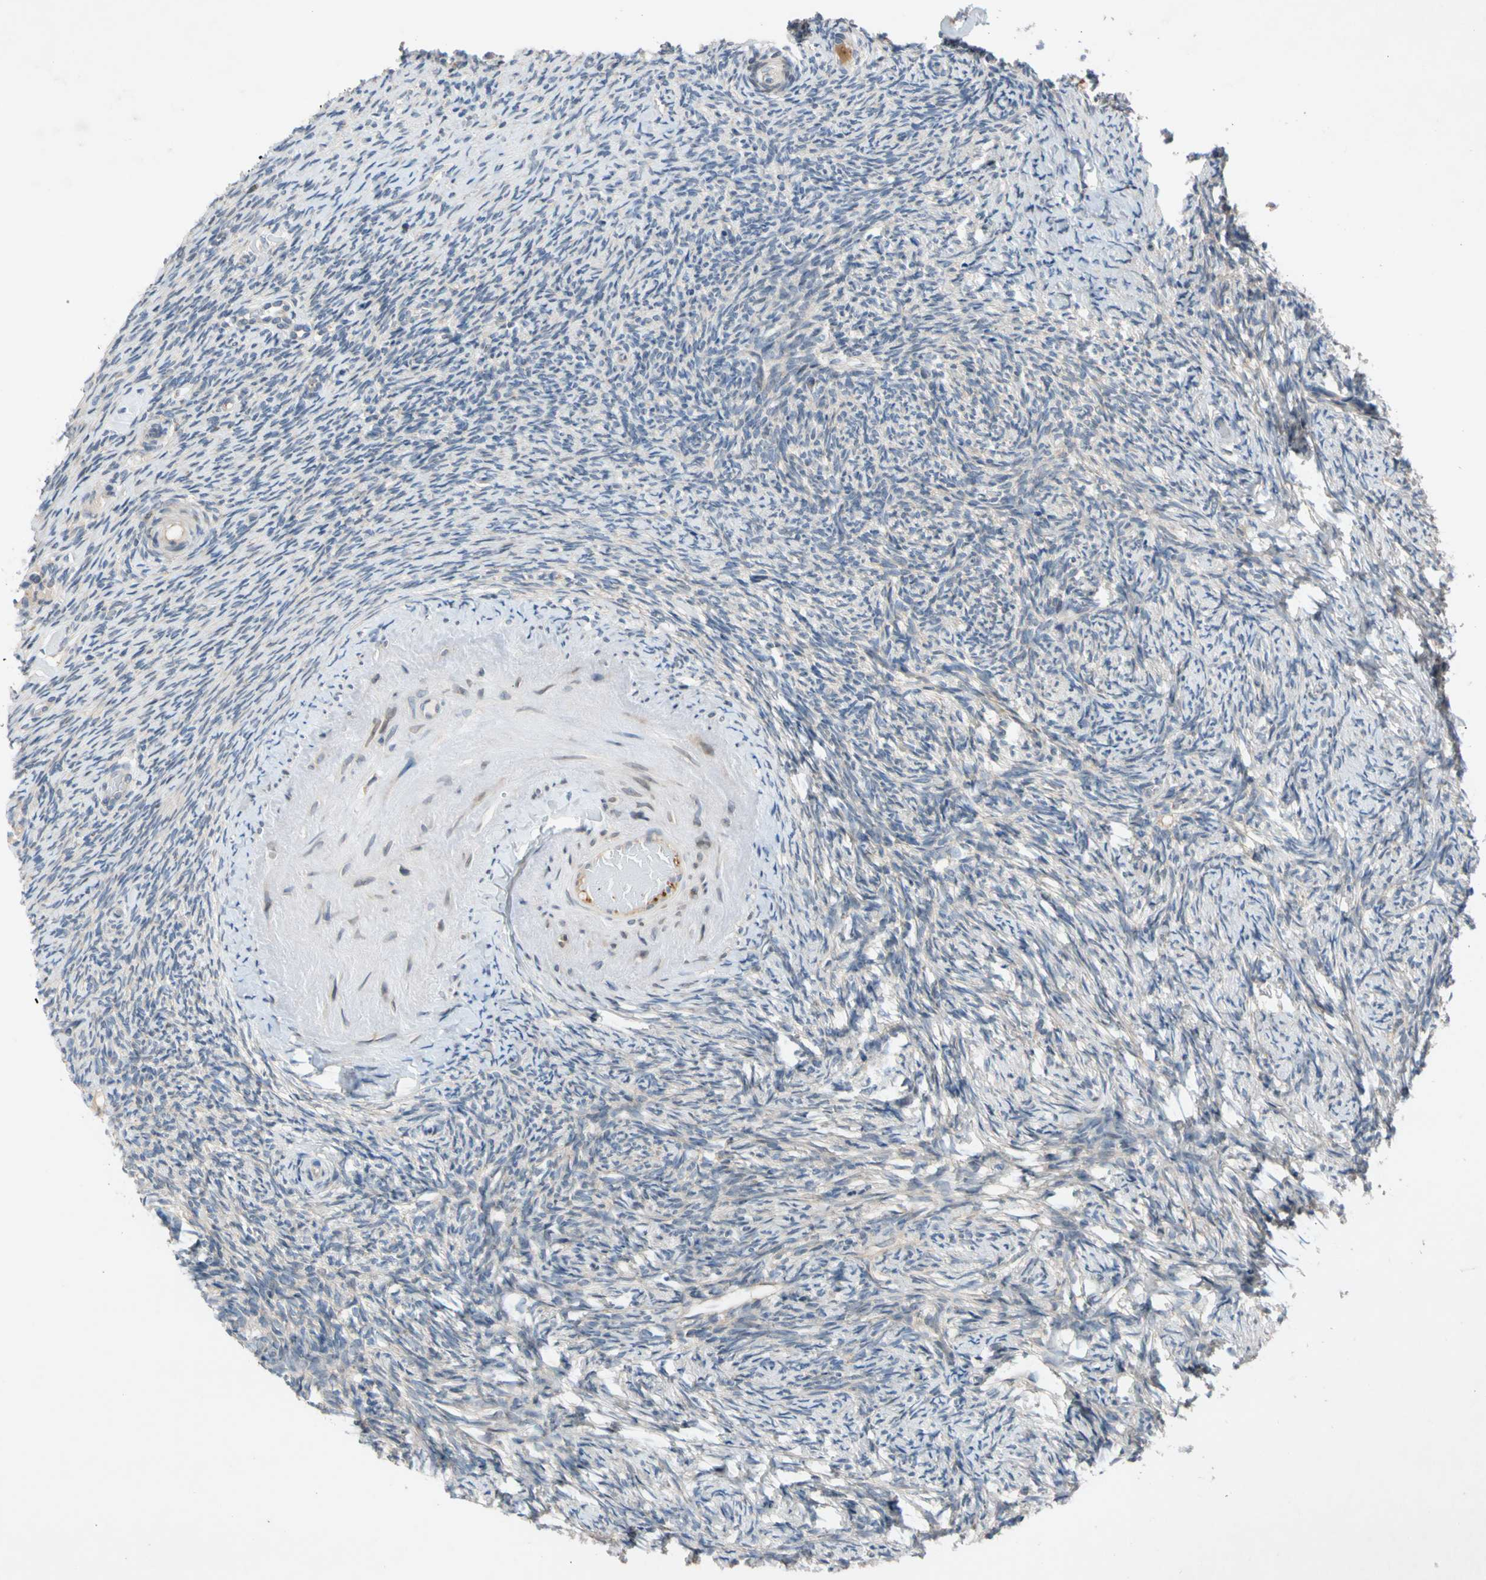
{"staining": {"intensity": "weak", "quantity": ">75%", "location": "cytoplasmic/membranous"}, "tissue": "ovary", "cell_type": "Follicle cells", "image_type": "normal", "snomed": [{"axis": "morphology", "description": "Normal tissue, NOS"}, {"axis": "topography", "description": "Ovary"}], "caption": "Immunohistochemistry (DAB (3,3'-diaminobenzidine)) staining of benign human ovary displays weak cytoplasmic/membranous protein expression in approximately >75% of follicle cells.", "gene": "CNST", "patient": {"sex": "female", "age": 60}}